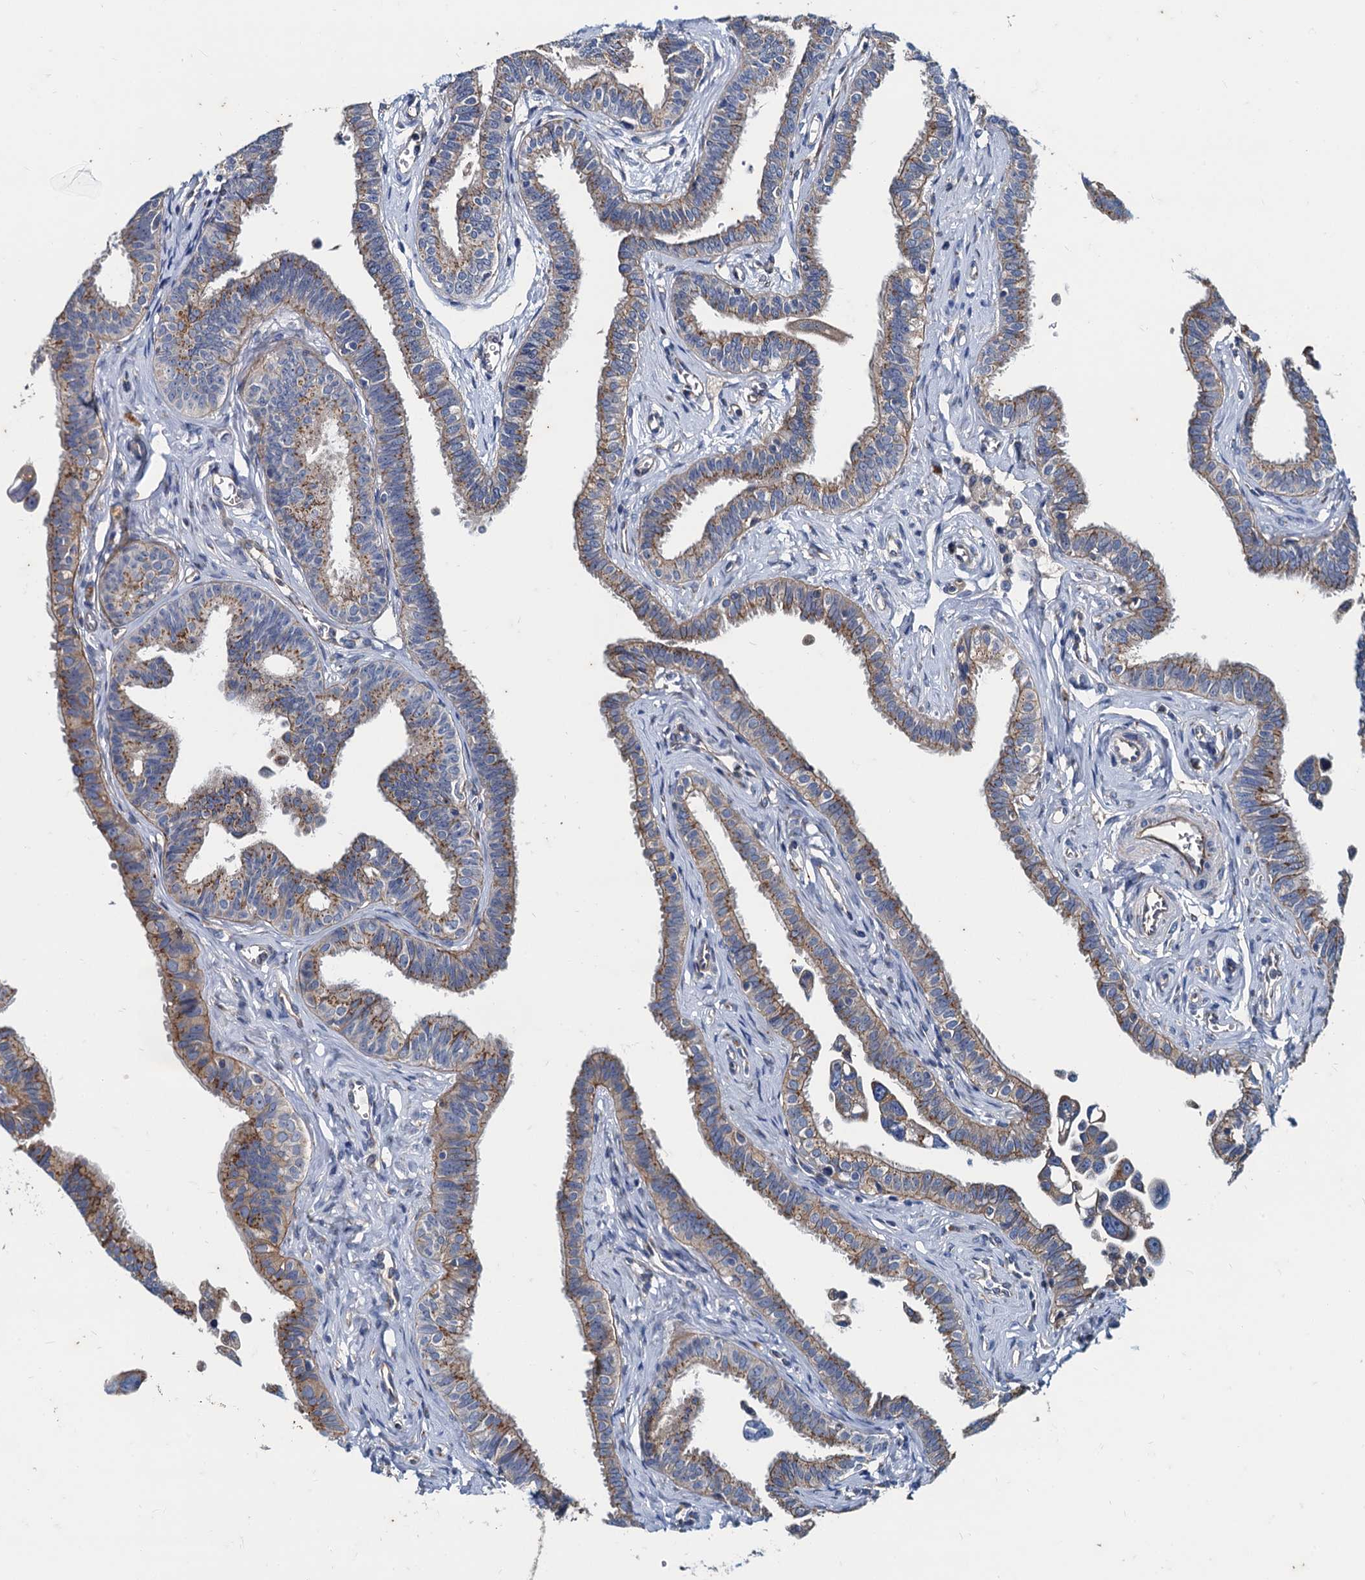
{"staining": {"intensity": "moderate", "quantity": ">75%", "location": "cytoplasmic/membranous"}, "tissue": "fallopian tube", "cell_type": "Glandular cells", "image_type": "normal", "snomed": [{"axis": "morphology", "description": "Normal tissue, NOS"}, {"axis": "morphology", "description": "Carcinoma, NOS"}, {"axis": "topography", "description": "Fallopian tube"}, {"axis": "topography", "description": "Ovary"}], "caption": "Protein staining by immunohistochemistry exhibits moderate cytoplasmic/membranous positivity in about >75% of glandular cells in unremarkable fallopian tube.", "gene": "NGRN", "patient": {"sex": "female", "age": 59}}